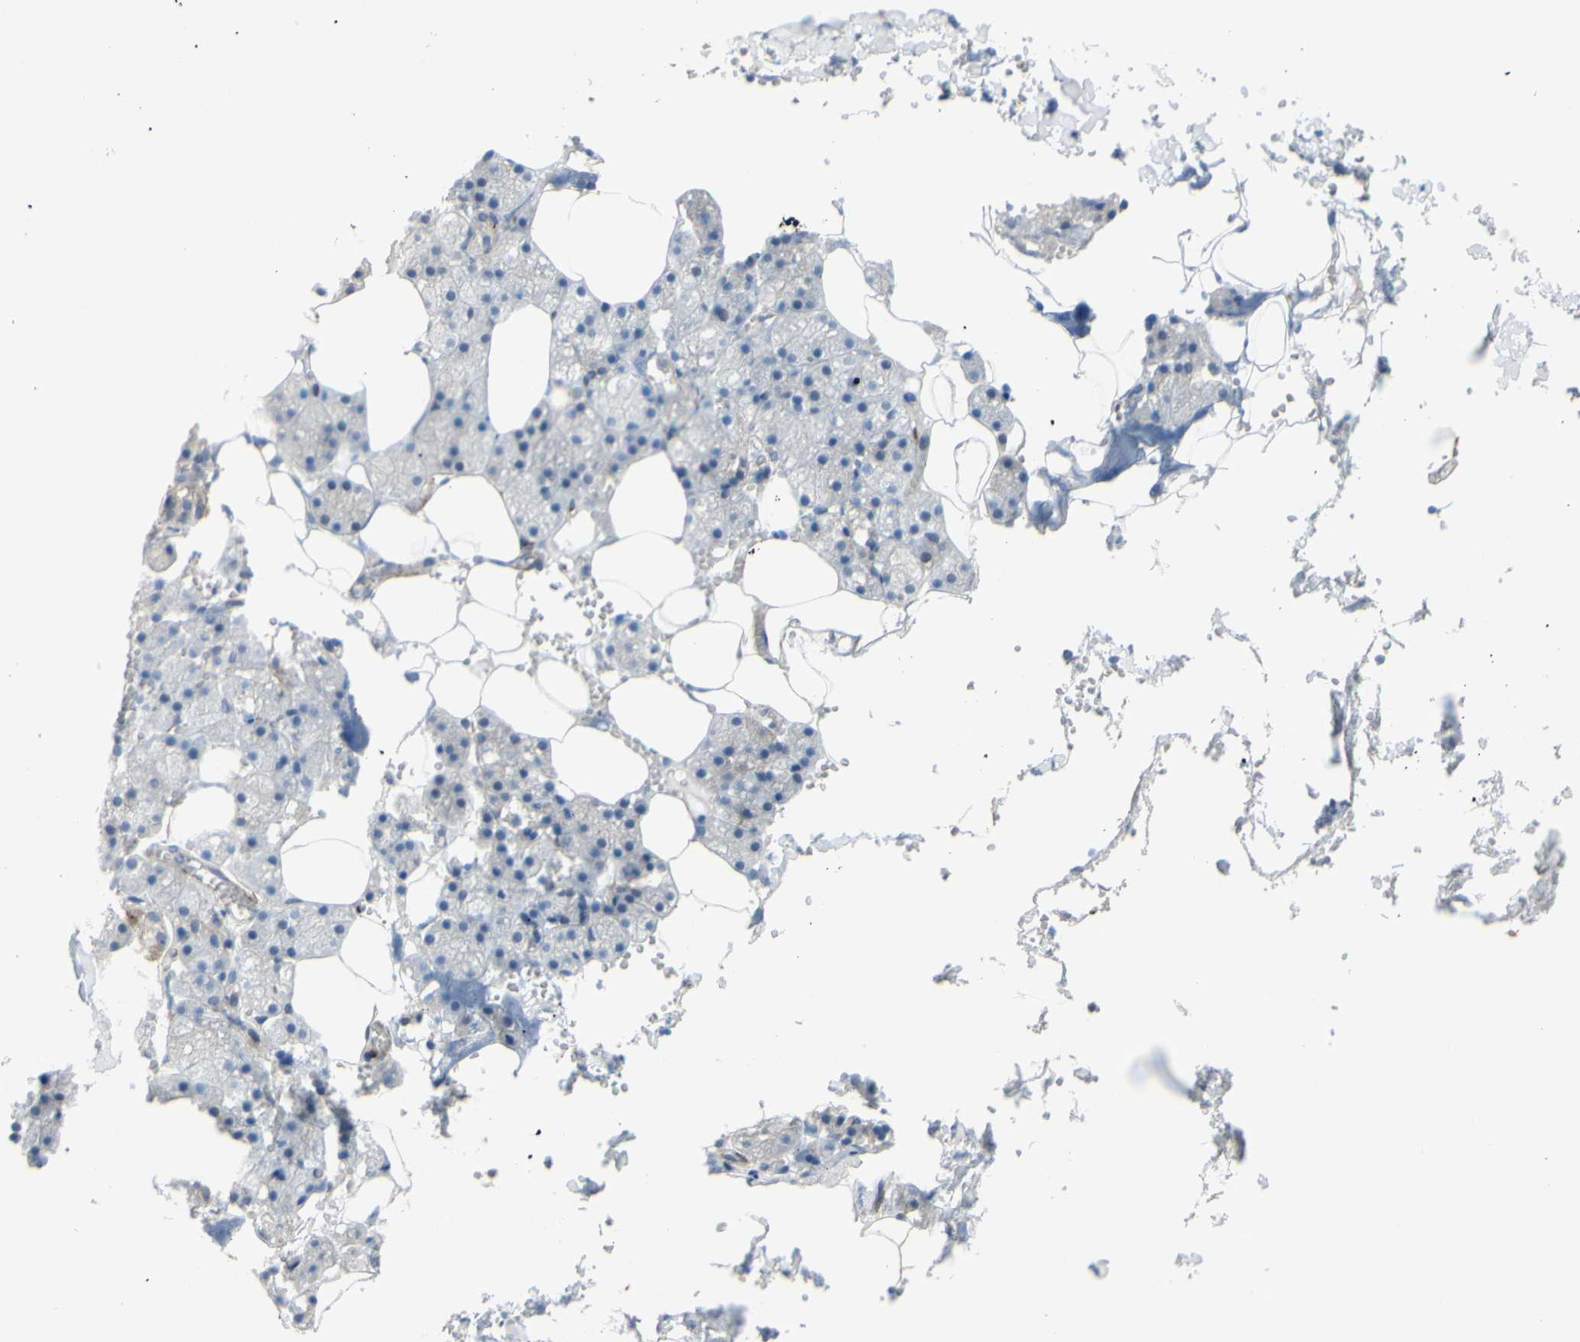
{"staining": {"intensity": "moderate", "quantity": "25%-75%", "location": "cytoplasmic/membranous"}, "tissue": "salivary gland", "cell_type": "Glandular cells", "image_type": "normal", "snomed": [{"axis": "morphology", "description": "Normal tissue, NOS"}, {"axis": "topography", "description": "Salivary gland"}], "caption": "Unremarkable salivary gland was stained to show a protein in brown. There is medium levels of moderate cytoplasmic/membranous positivity in about 25%-75% of glandular cells. The staining was performed using DAB to visualize the protein expression in brown, while the nuclei were stained in blue with hematoxylin (Magnification: 20x).", "gene": "CDCP1", "patient": {"sex": "male", "age": 62}}